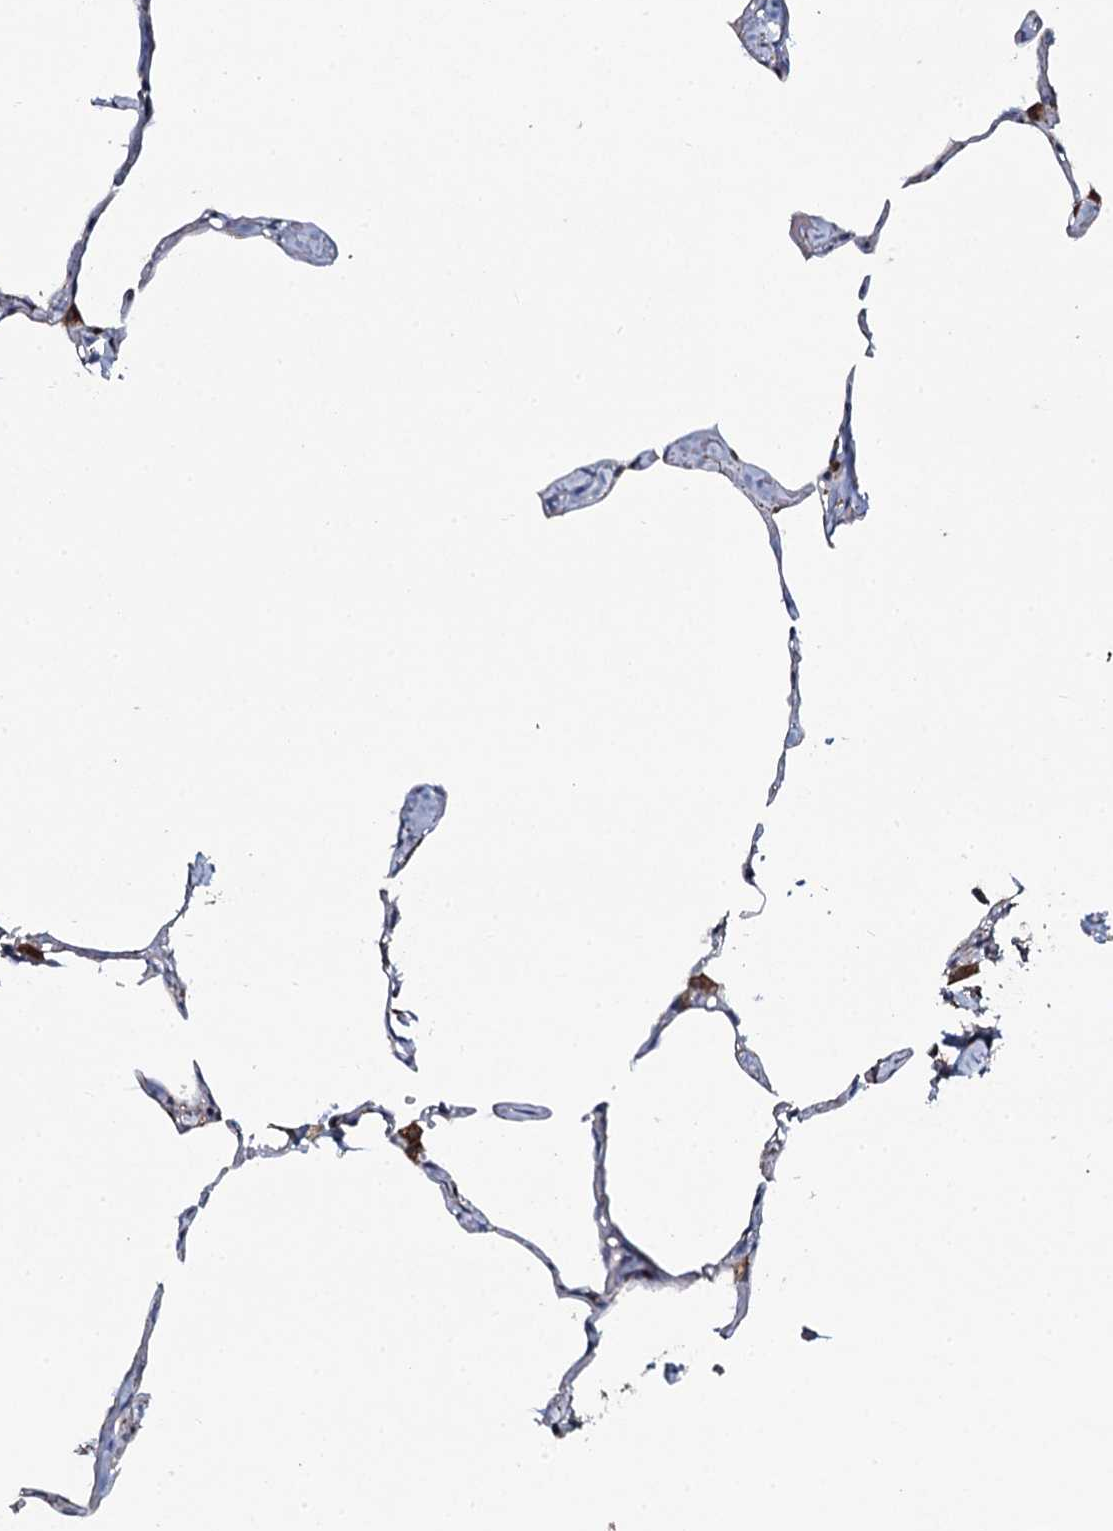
{"staining": {"intensity": "moderate", "quantity": "<25%", "location": "cytoplasmic/membranous"}, "tissue": "lung", "cell_type": "Alveolar cells", "image_type": "normal", "snomed": [{"axis": "morphology", "description": "Normal tissue, NOS"}, {"axis": "topography", "description": "Lung"}], "caption": "This micrograph demonstrates unremarkable lung stained with IHC to label a protein in brown. The cytoplasmic/membranous of alveolar cells show moderate positivity for the protein. Nuclei are counter-stained blue.", "gene": "EVC2", "patient": {"sex": "male", "age": 65}}